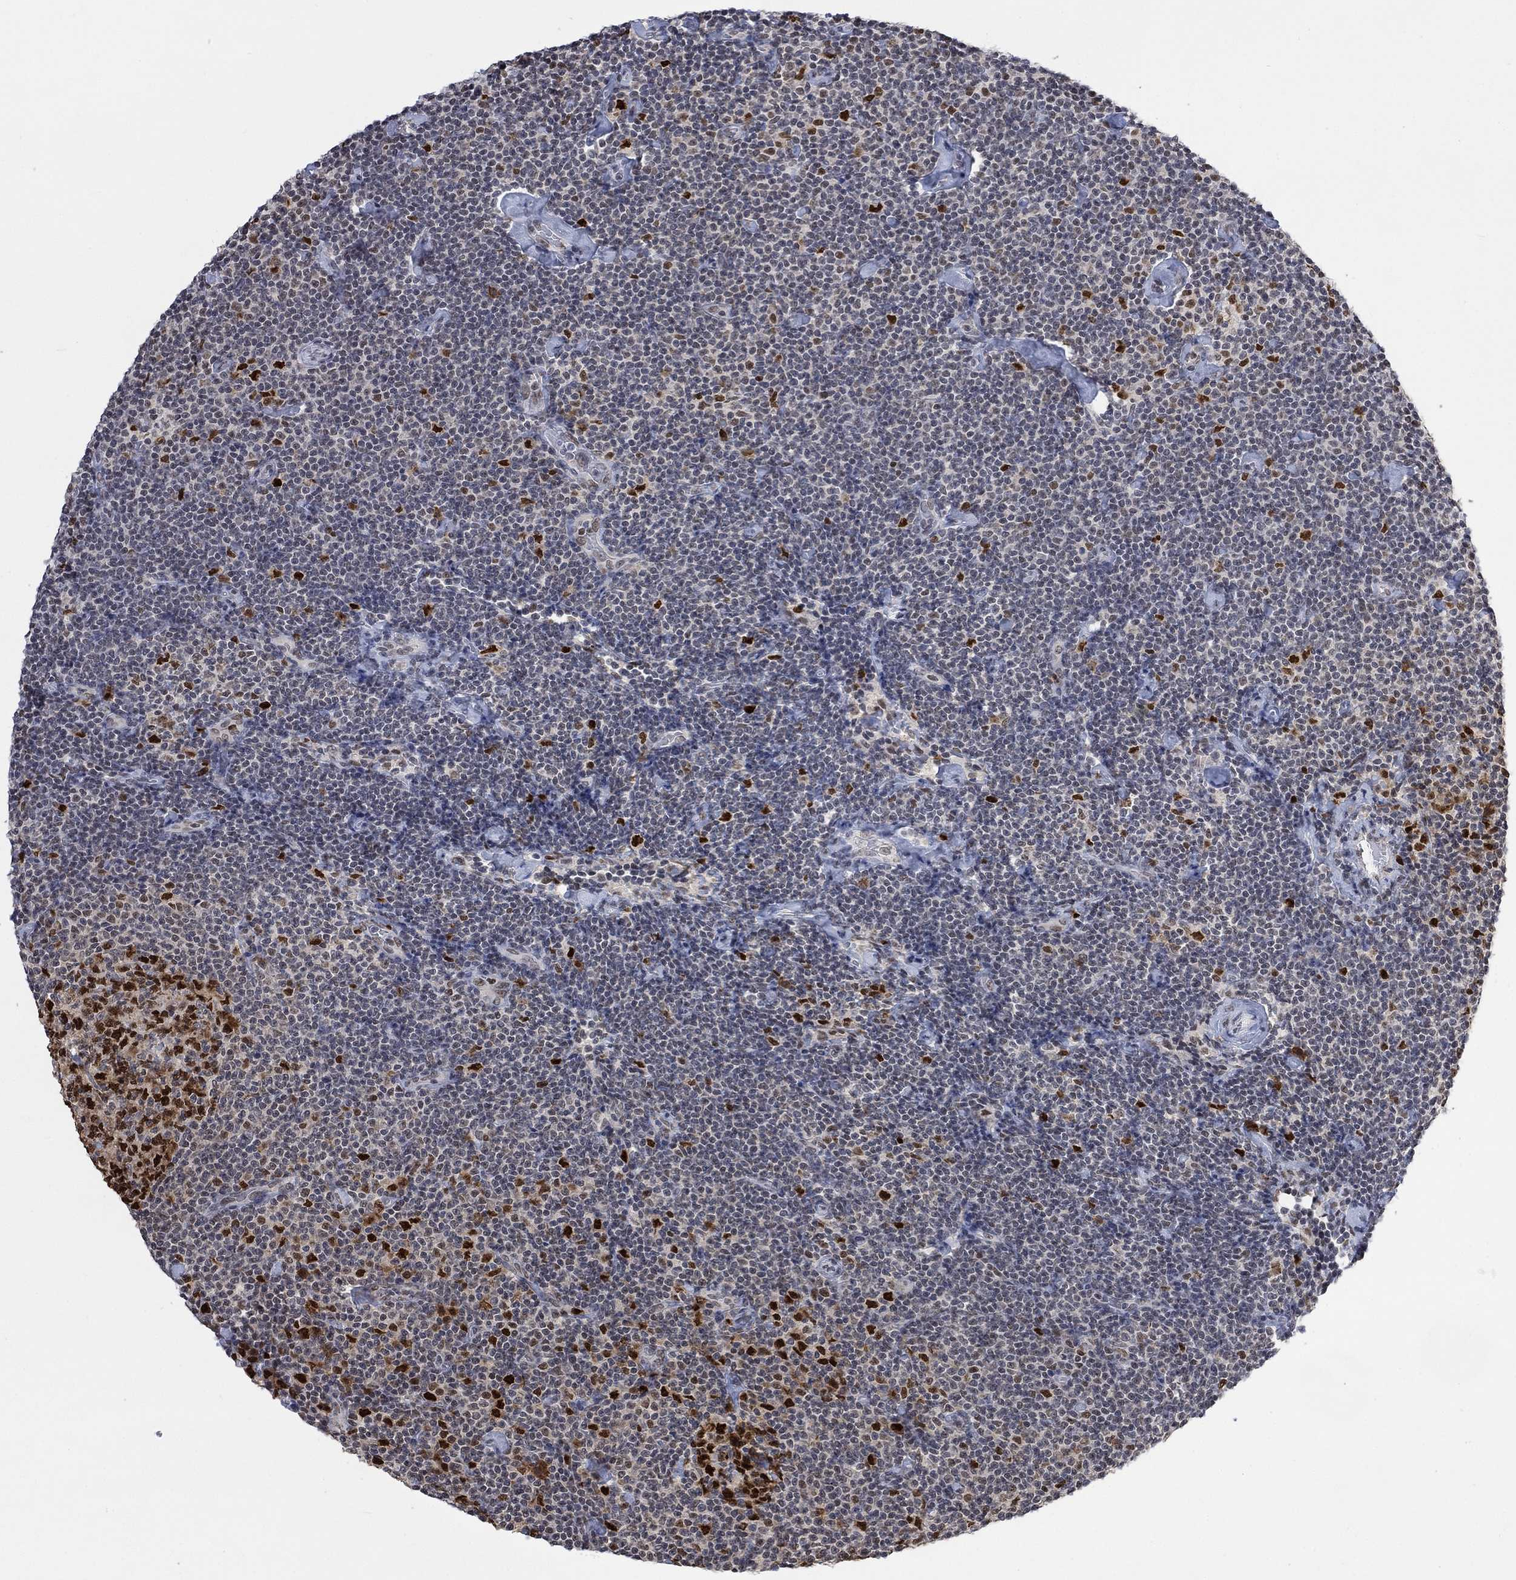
{"staining": {"intensity": "strong", "quantity": "<25%", "location": "nuclear"}, "tissue": "lymphoma", "cell_type": "Tumor cells", "image_type": "cancer", "snomed": [{"axis": "morphology", "description": "Malignant lymphoma, non-Hodgkin's type, Low grade"}, {"axis": "topography", "description": "Lymph node"}], "caption": "An immunohistochemistry micrograph of neoplastic tissue is shown. Protein staining in brown labels strong nuclear positivity in lymphoma within tumor cells.", "gene": "RAD54L2", "patient": {"sex": "male", "age": 81}}